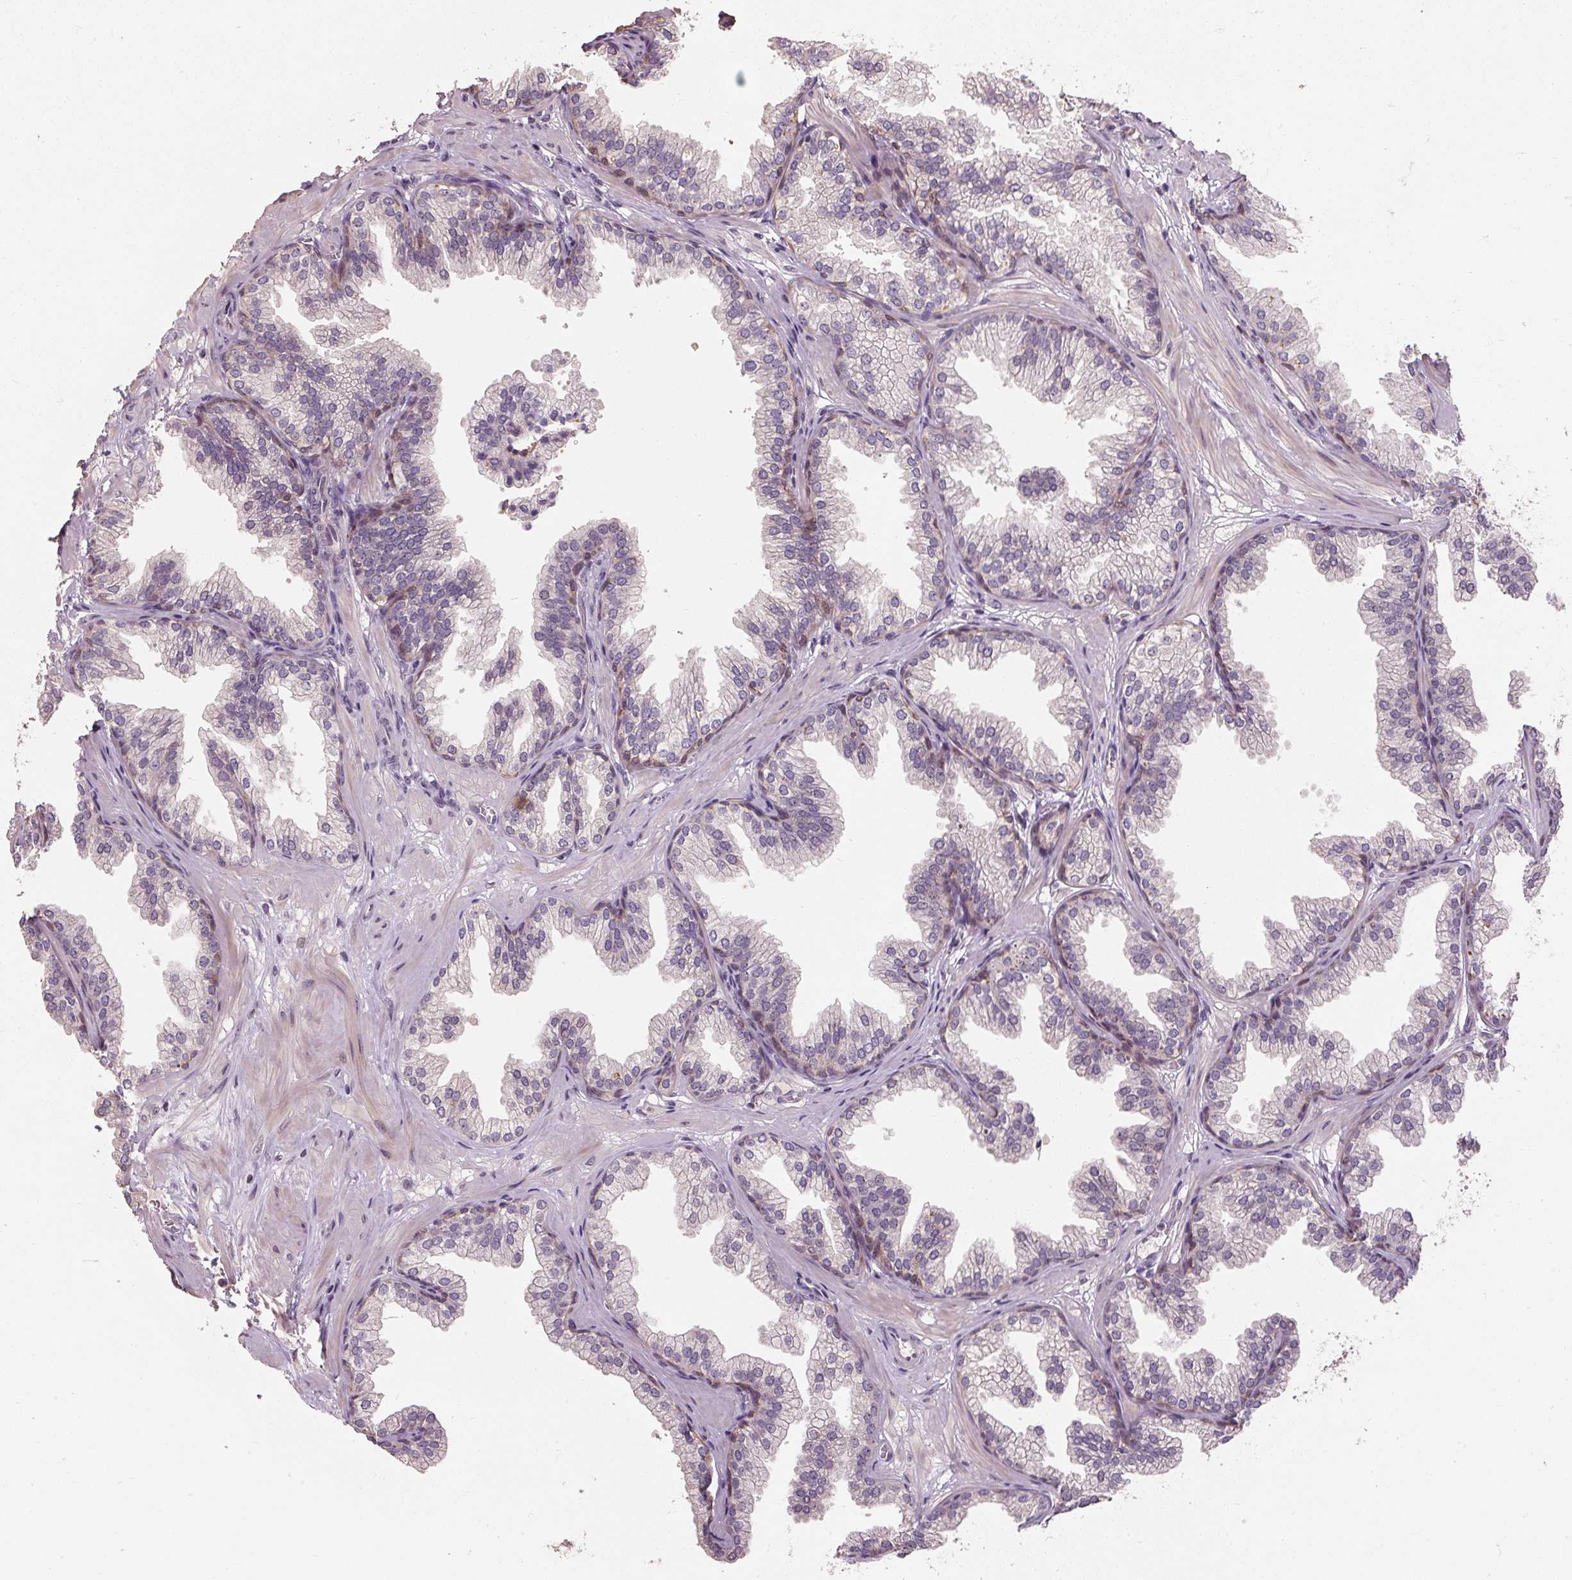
{"staining": {"intensity": "negative", "quantity": "none", "location": "none"}, "tissue": "prostate", "cell_type": "Glandular cells", "image_type": "normal", "snomed": [{"axis": "morphology", "description": "Normal tissue, NOS"}, {"axis": "topography", "description": "Prostate"}], "caption": "The photomicrograph exhibits no significant expression in glandular cells of prostate.", "gene": "CFAP65", "patient": {"sex": "male", "age": 37}}